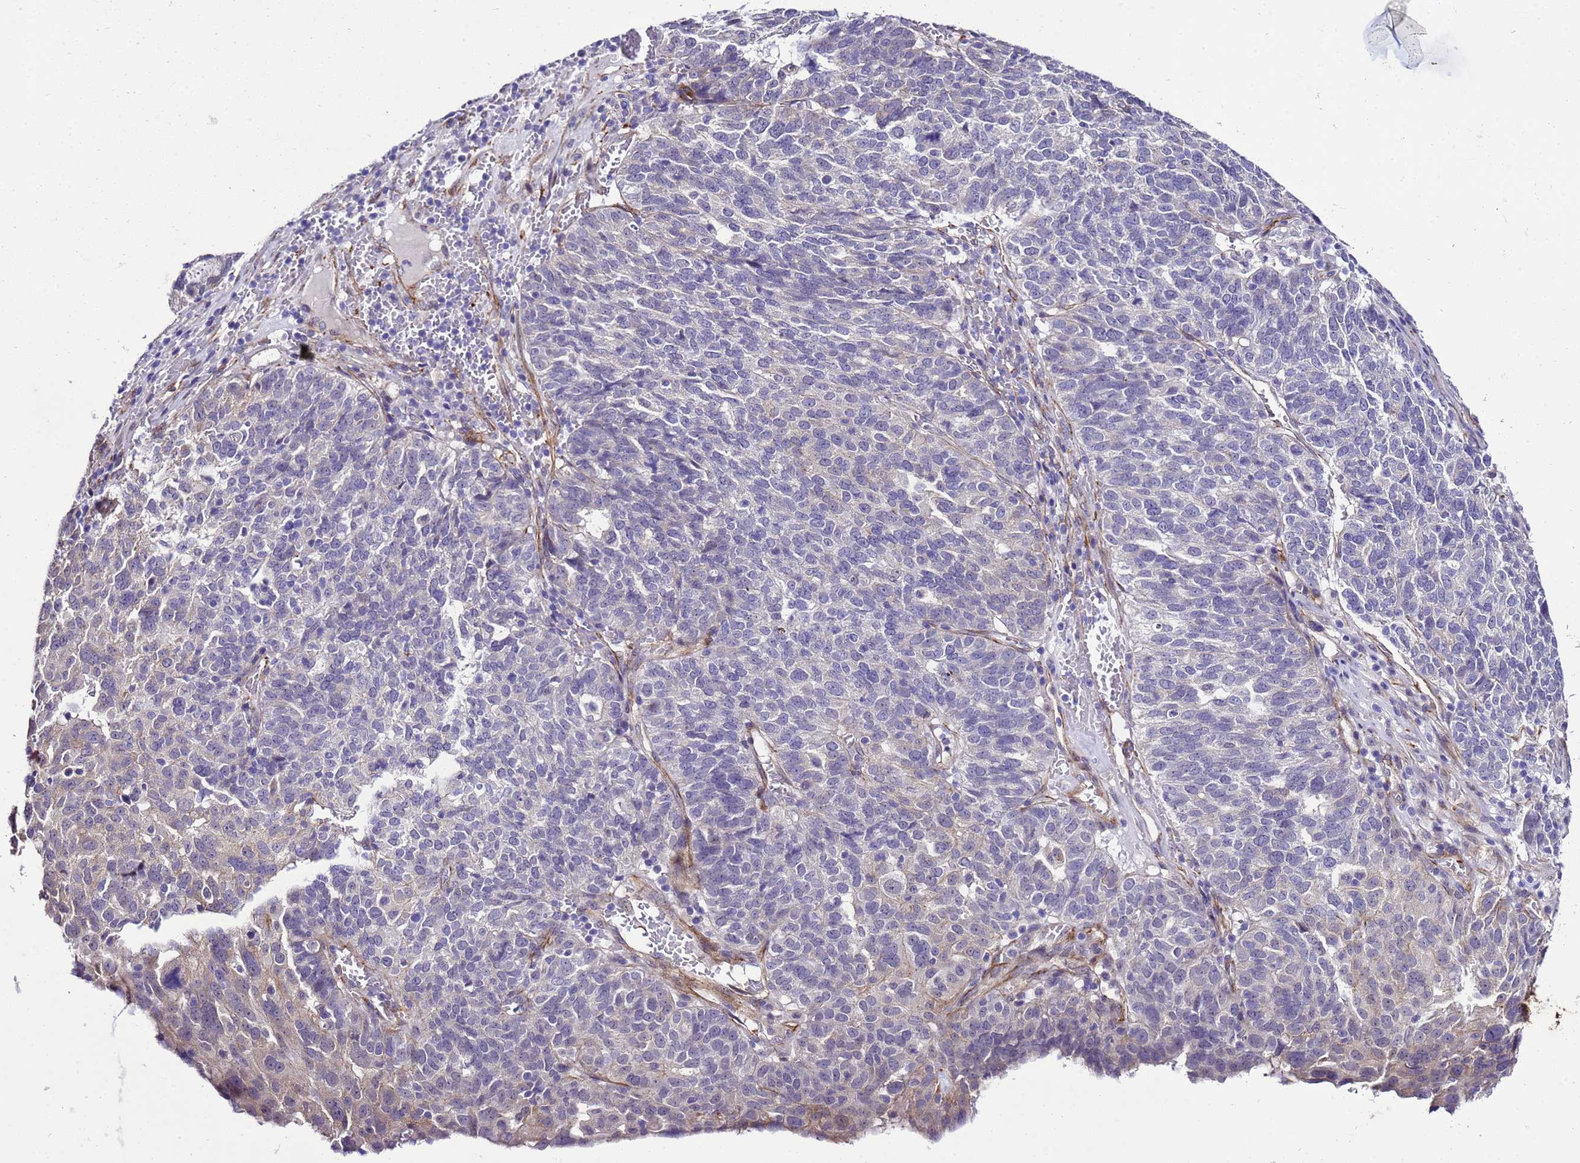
{"staining": {"intensity": "weak", "quantity": "<25%", "location": "cytoplasmic/membranous"}, "tissue": "ovarian cancer", "cell_type": "Tumor cells", "image_type": "cancer", "snomed": [{"axis": "morphology", "description": "Cystadenocarcinoma, serous, NOS"}, {"axis": "topography", "description": "Ovary"}], "caption": "High power microscopy micrograph of an immunohistochemistry histopathology image of ovarian cancer, revealing no significant staining in tumor cells.", "gene": "GZF1", "patient": {"sex": "female", "age": 59}}